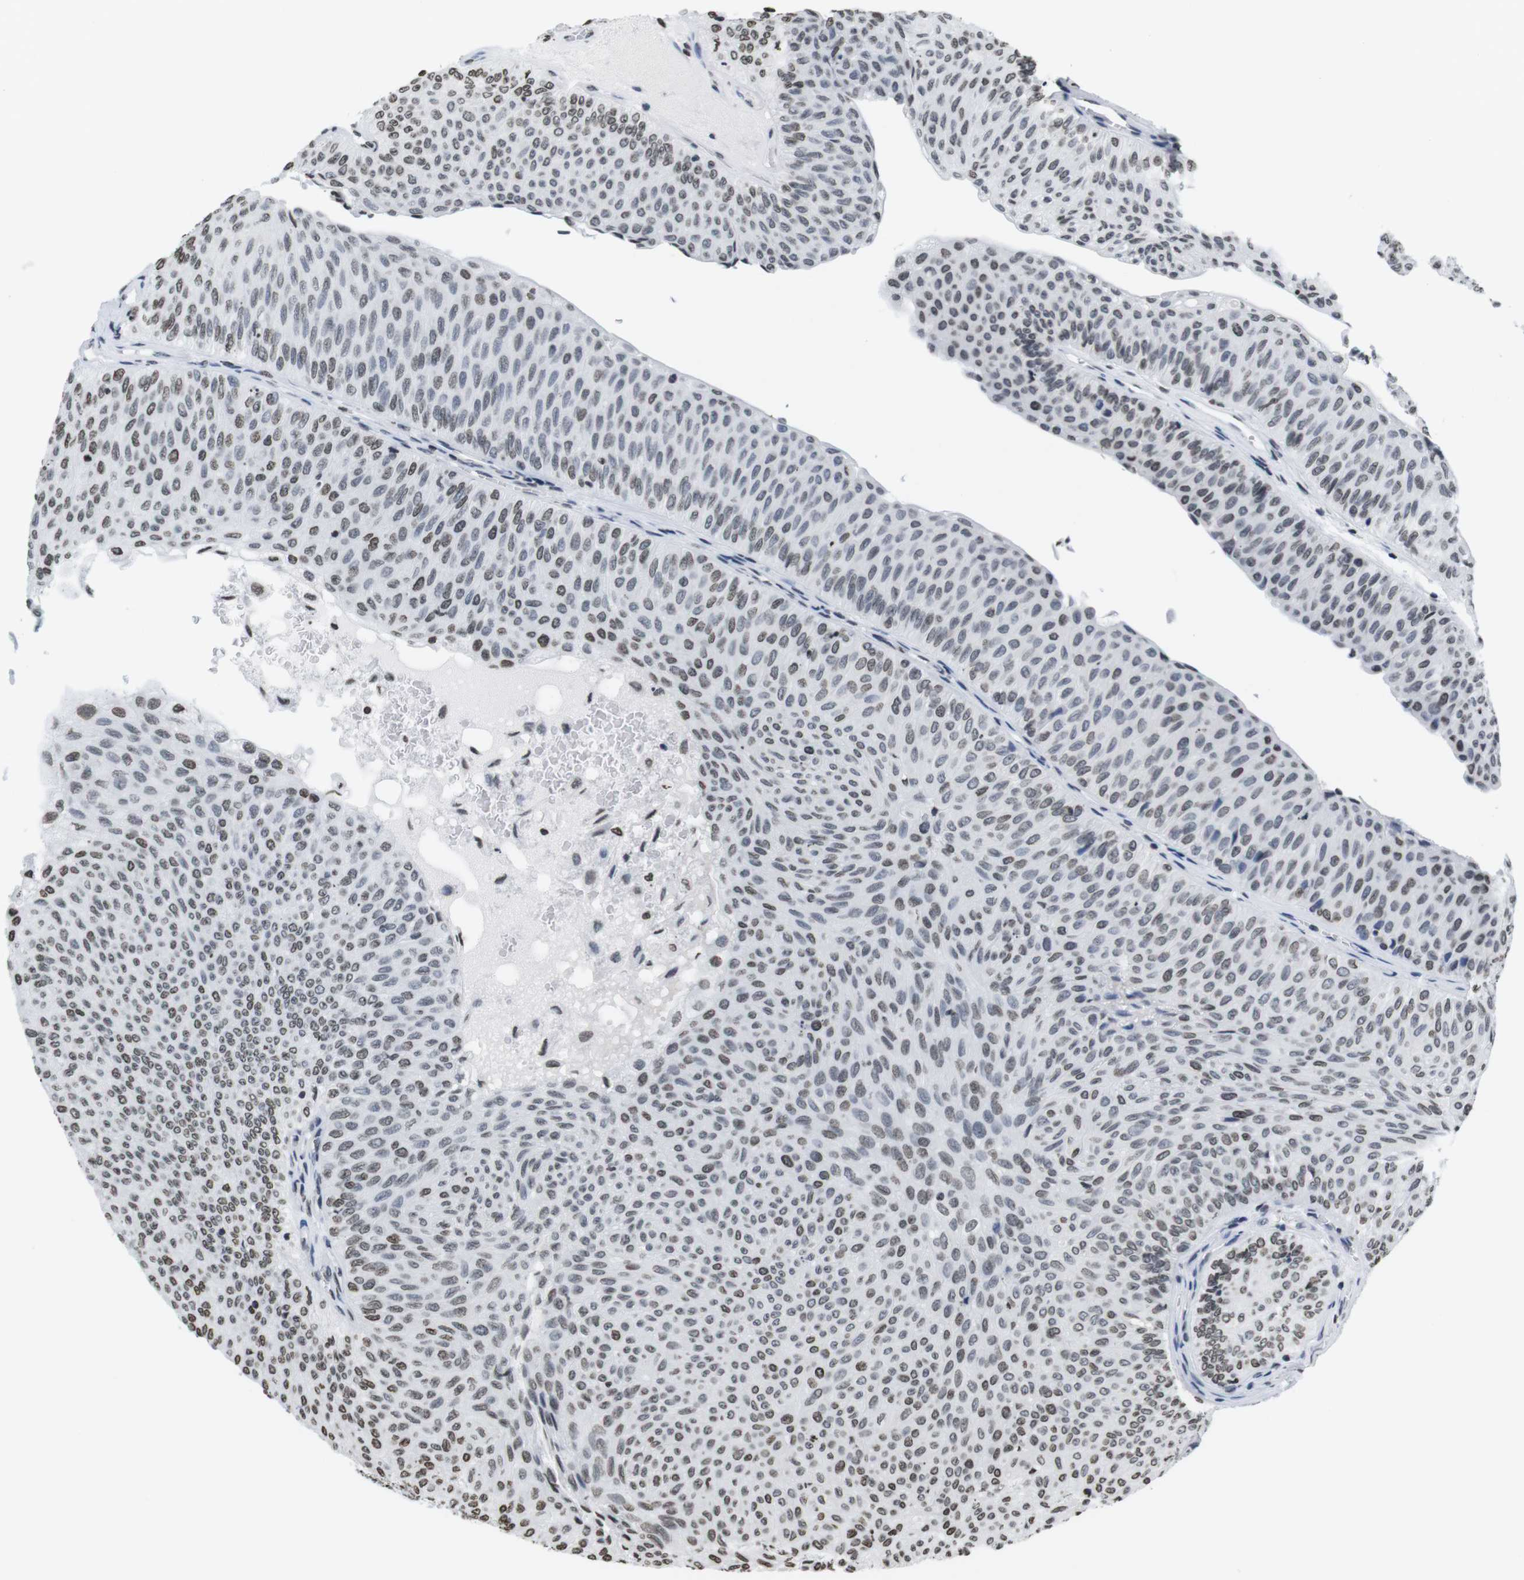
{"staining": {"intensity": "moderate", "quantity": "25%-75%", "location": "nuclear"}, "tissue": "urothelial cancer", "cell_type": "Tumor cells", "image_type": "cancer", "snomed": [{"axis": "morphology", "description": "Urothelial carcinoma, Low grade"}, {"axis": "topography", "description": "Urinary bladder"}], "caption": "The immunohistochemical stain labels moderate nuclear positivity in tumor cells of urothelial carcinoma (low-grade) tissue.", "gene": "BSX", "patient": {"sex": "male", "age": 78}}